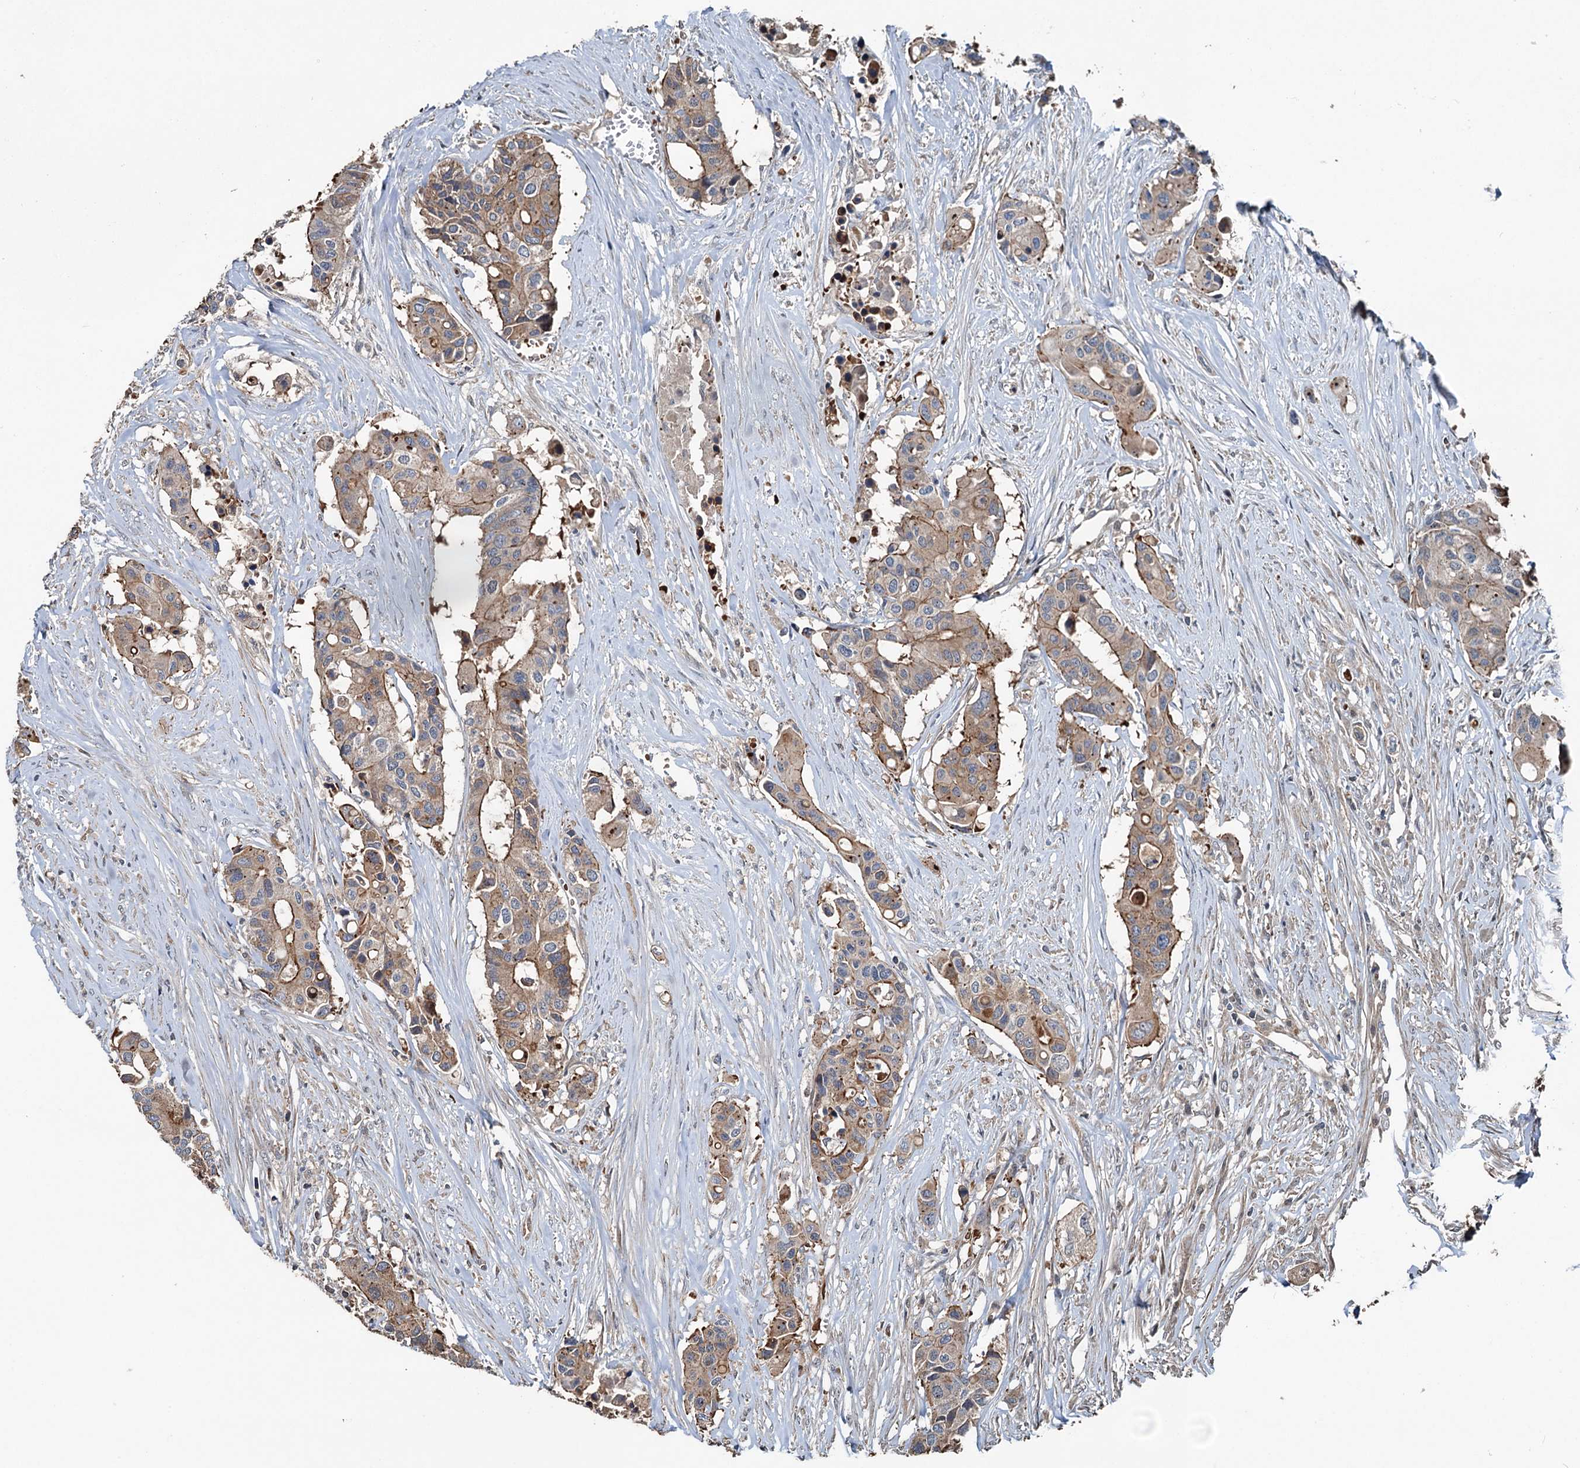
{"staining": {"intensity": "moderate", "quantity": ">75%", "location": "cytoplasmic/membranous"}, "tissue": "colorectal cancer", "cell_type": "Tumor cells", "image_type": "cancer", "snomed": [{"axis": "morphology", "description": "Adenocarcinoma, NOS"}, {"axis": "topography", "description": "Colon"}], "caption": "Moderate cytoplasmic/membranous staining for a protein is identified in about >75% of tumor cells of adenocarcinoma (colorectal) using IHC.", "gene": "TEDC1", "patient": {"sex": "male", "age": 77}}